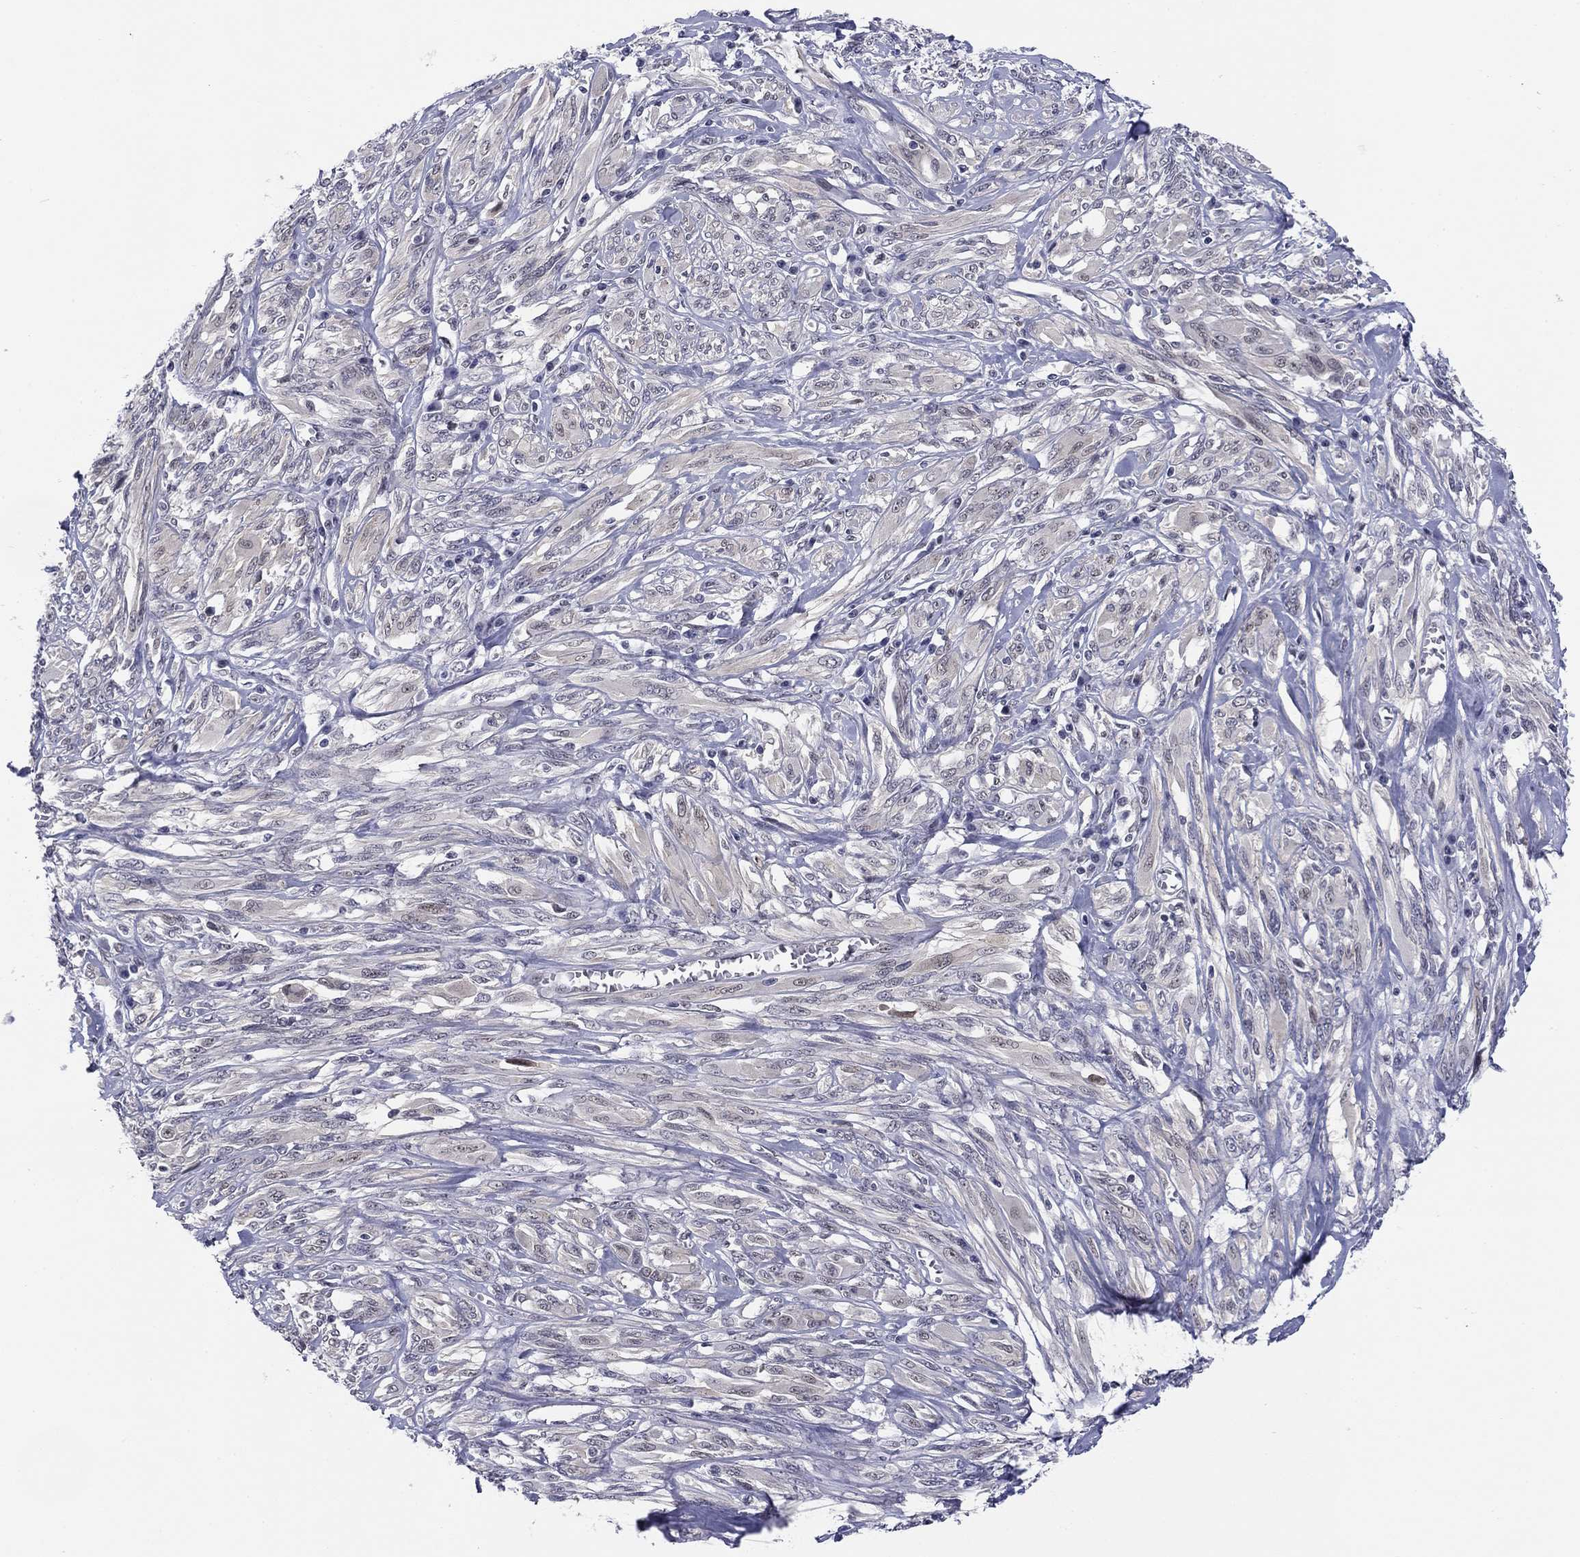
{"staining": {"intensity": "negative", "quantity": "none", "location": "none"}, "tissue": "melanoma", "cell_type": "Tumor cells", "image_type": "cancer", "snomed": [{"axis": "morphology", "description": "Malignant melanoma, NOS"}, {"axis": "topography", "description": "Skin"}], "caption": "Tumor cells are negative for protein expression in human melanoma.", "gene": "TIGD4", "patient": {"sex": "female", "age": 91}}